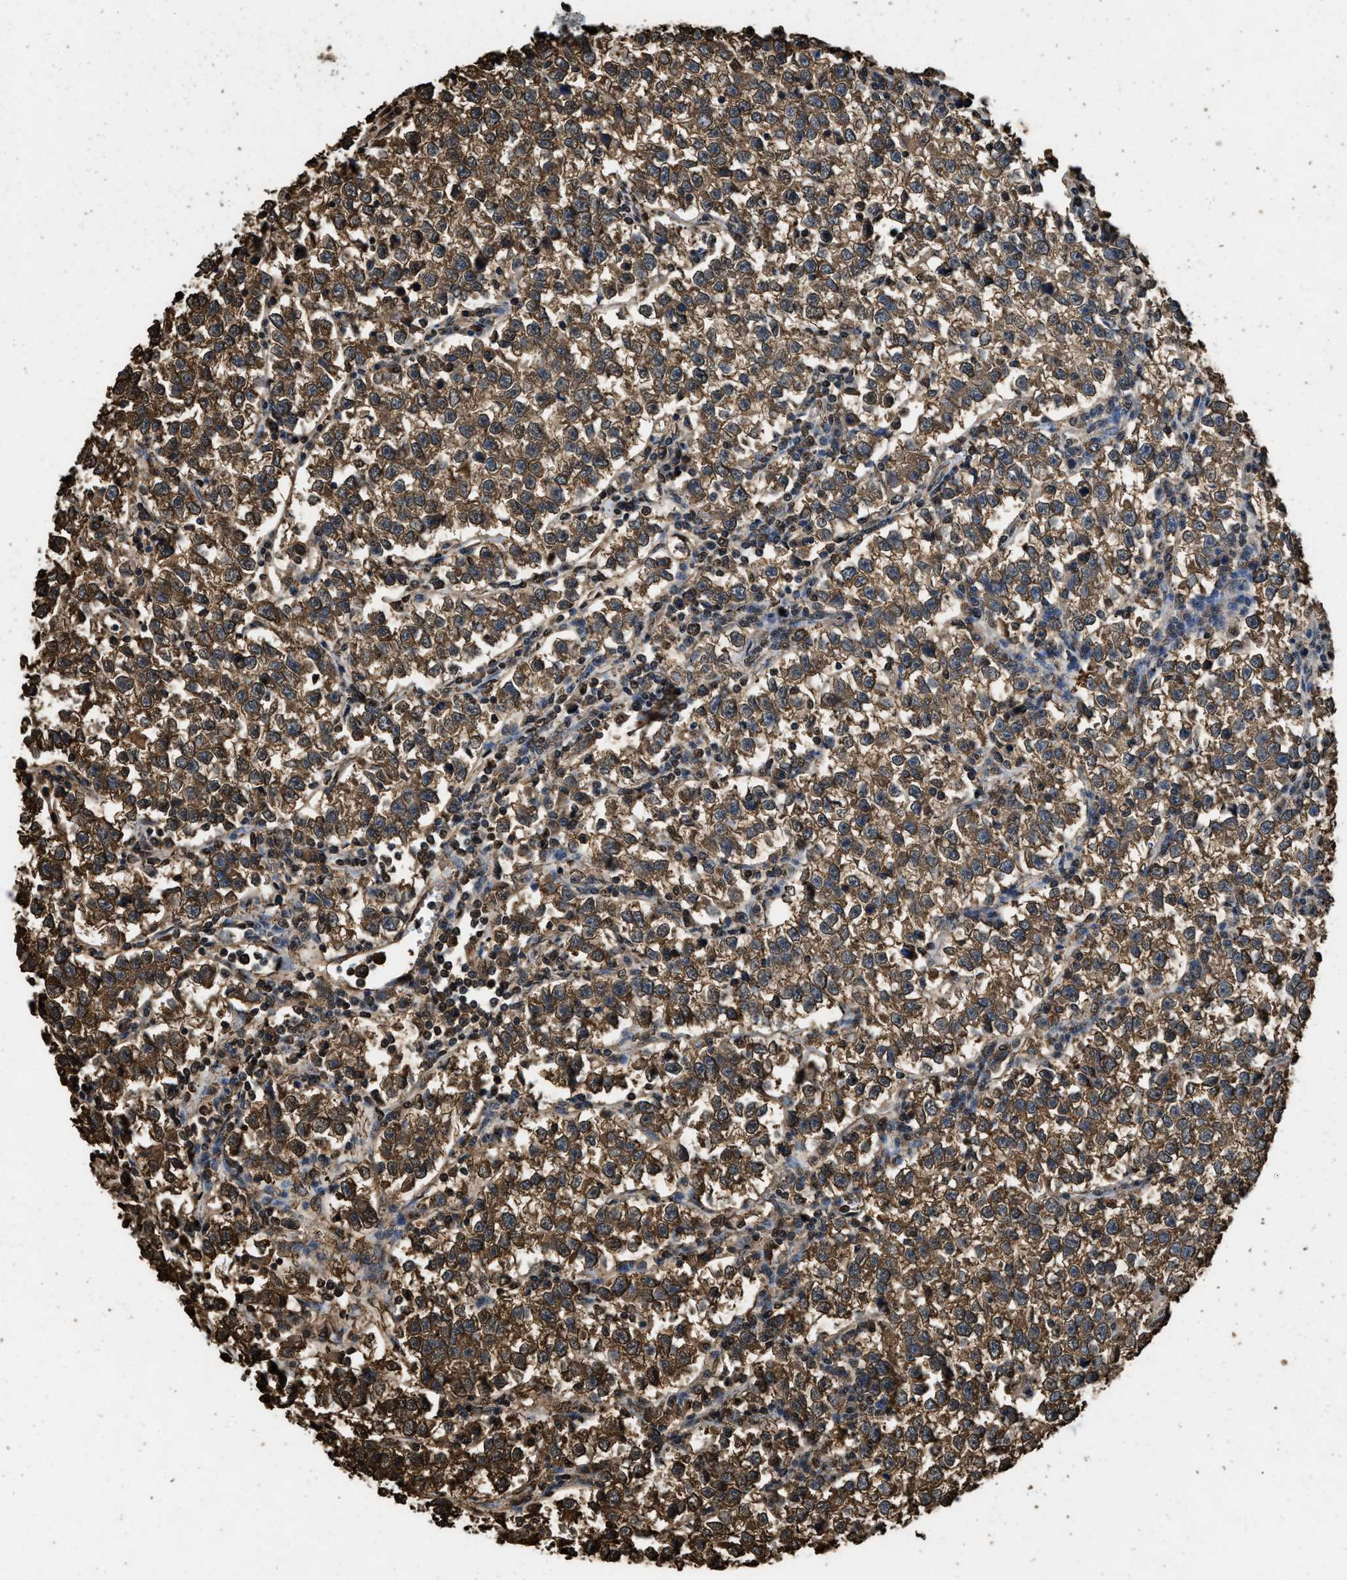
{"staining": {"intensity": "strong", "quantity": ">75%", "location": "cytoplasmic/membranous"}, "tissue": "testis cancer", "cell_type": "Tumor cells", "image_type": "cancer", "snomed": [{"axis": "morphology", "description": "Normal tissue, NOS"}, {"axis": "morphology", "description": "Seminoma, NOS"}, {"axis": "topography", "description": "Testis"}], "caption": "Brown immunohistochemical staining in testis cancer (seminoma) shows strong cytoplasmic/membranous positivity in about >75% of tumor cells.", "gene": "GAPDH", "patient": {"sex": "male", "age": 43}}